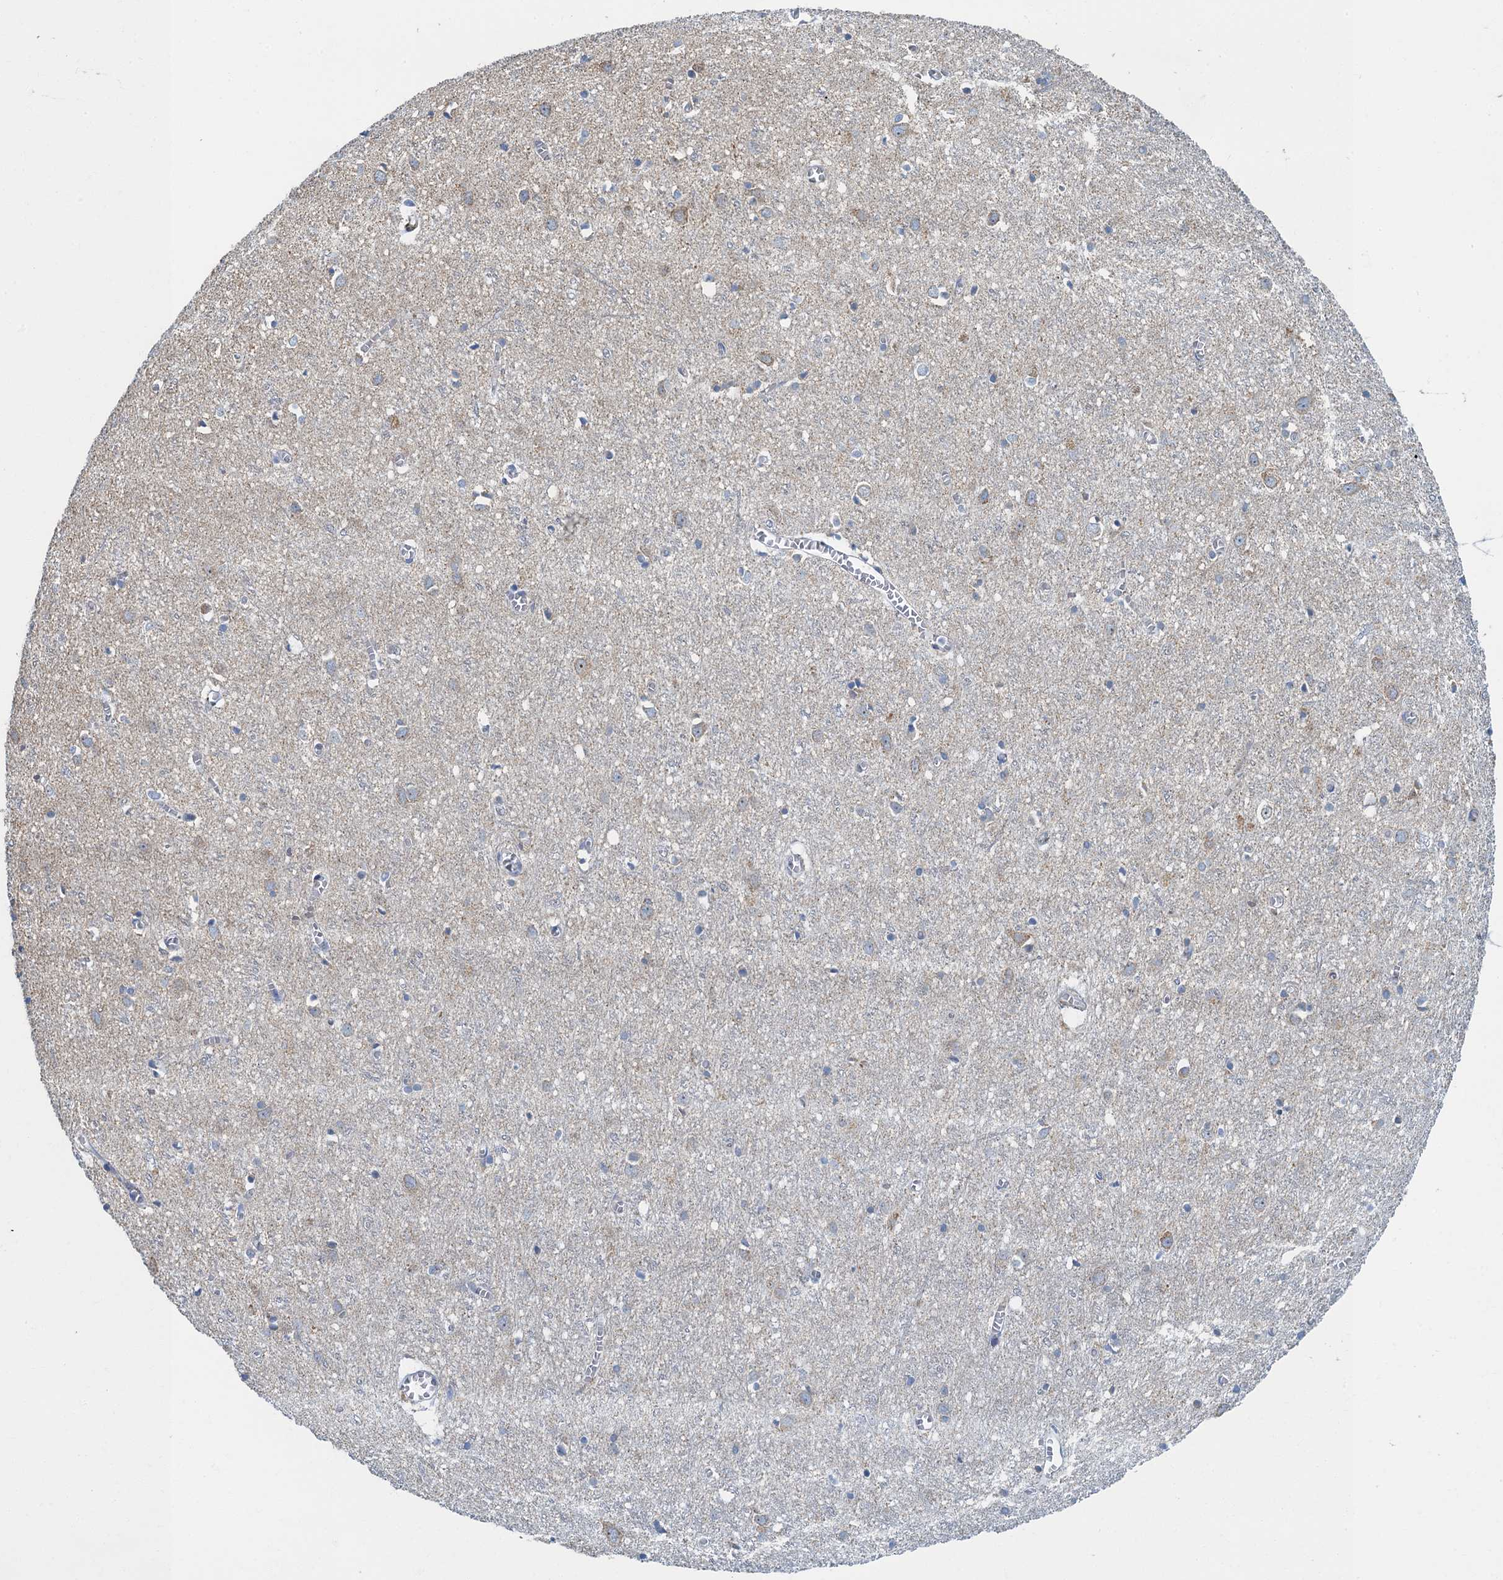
{"staining": {"intensity": "negative", "quantity": "none", "location": "none"}, "tissue": "cerebral cortex", "cell_type": "Endothelial cells", "image_type": "normal", "snomed": [{"axis": "morphology", "description": "Normal tissue, NOS"}, {"axis": "topography", "description": "Cerebral cortex"}], "caption": "The IHC photomicrograph has no significant positivity in endothelial cells of cerebral cortex. The staining was performed using DAB to visualize the protein expression in brown, while the nuclei were stained in blue with hematoxylin (Magnification: 20x).", "gene": "RAD9B", "patient": {"sex": "female", "age": 64}}